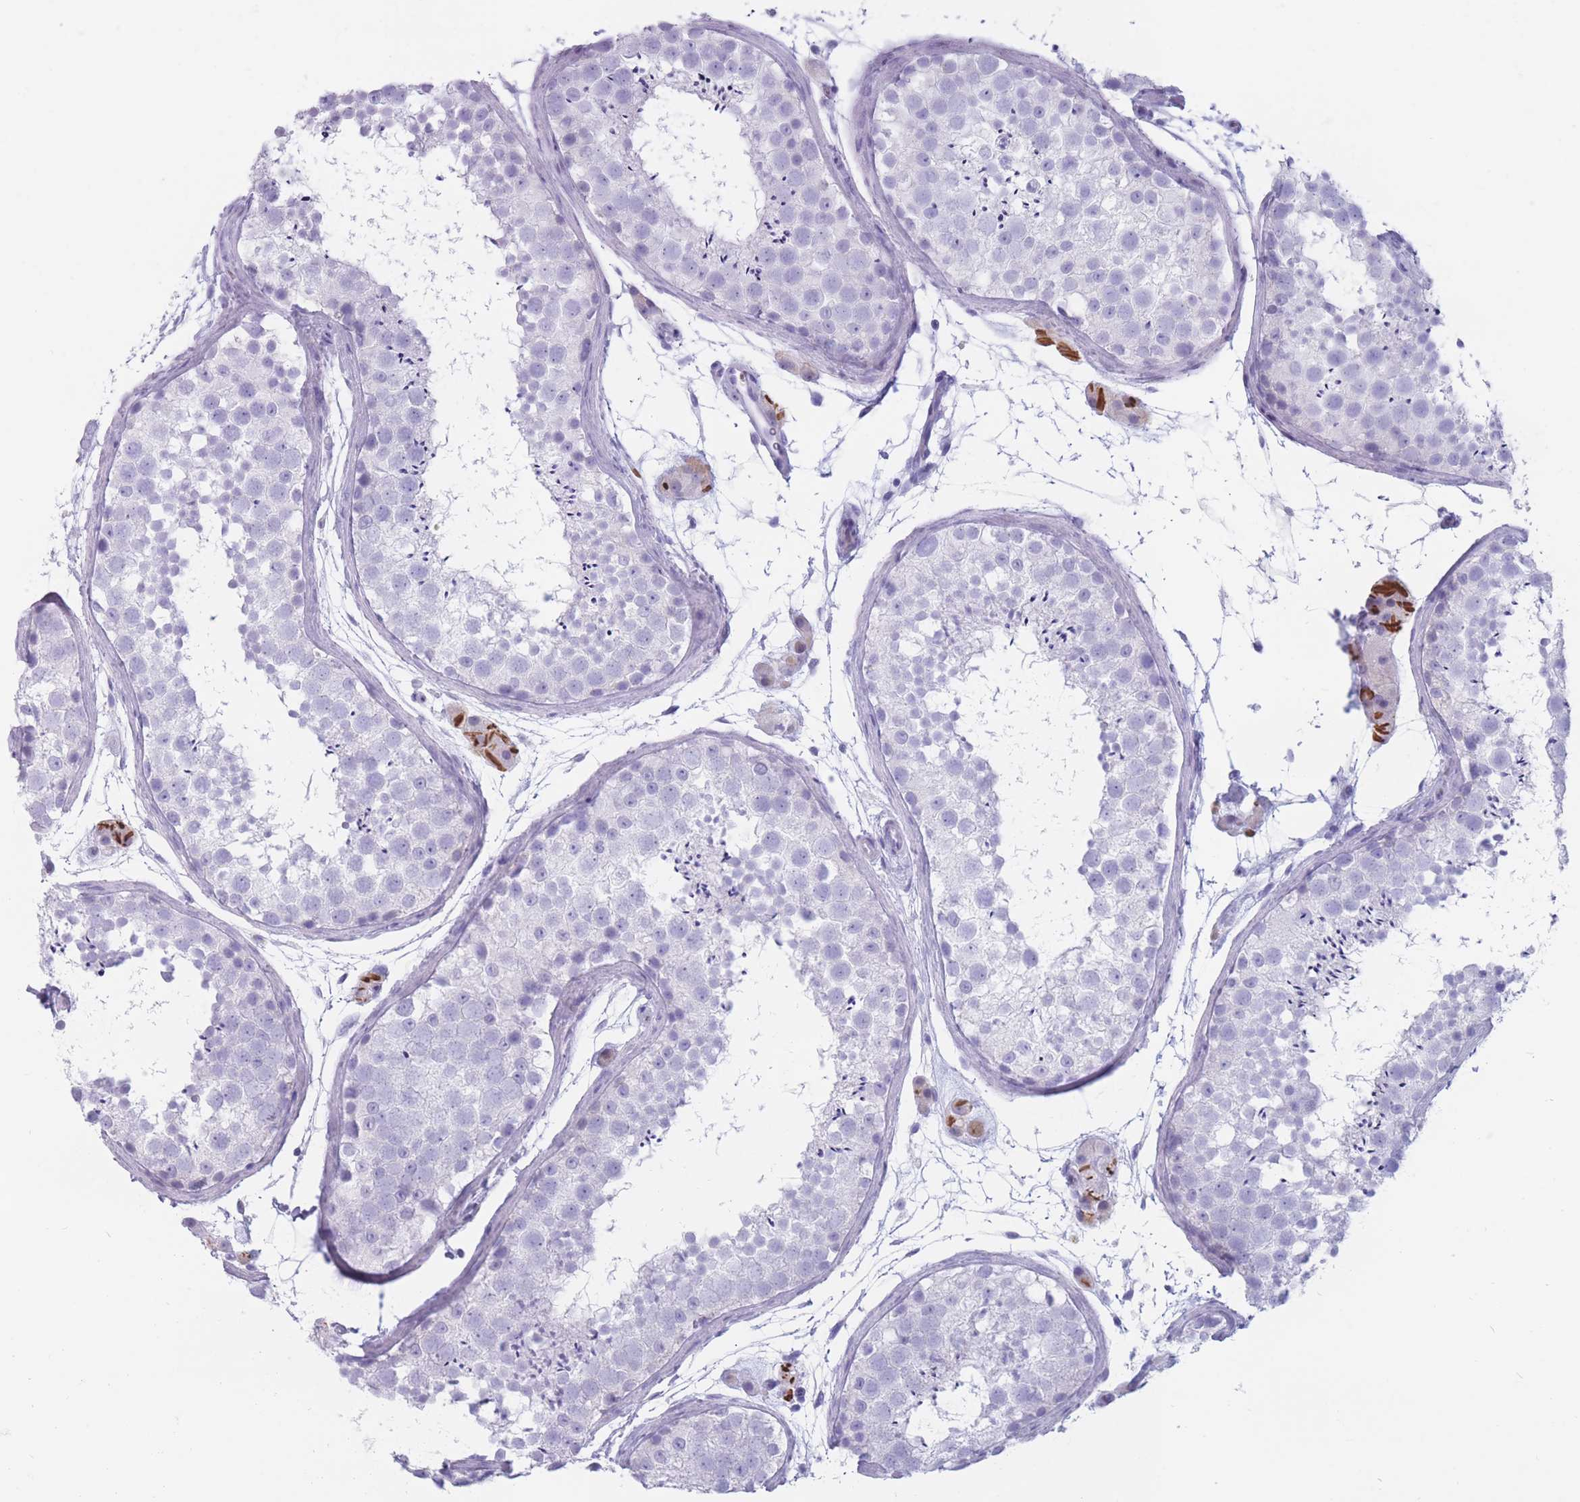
{"staining": {"intensity": "negative", "quantity": "none", "location": "none"}, "tissue": "testis", "cell_type": "Cells in seminiferous ducts", "image_type": "normal", "snomed": [{"axis": "morphology", "description": "Normal tissue, NOS"}, {"axis": "topography", "description": "Testis"}], "caption": "The image displays no significant positivity in cells in seminiferous ducts of testis.", "gene": "COL27A1", "patient": {"sex": "male", "age": 41}}